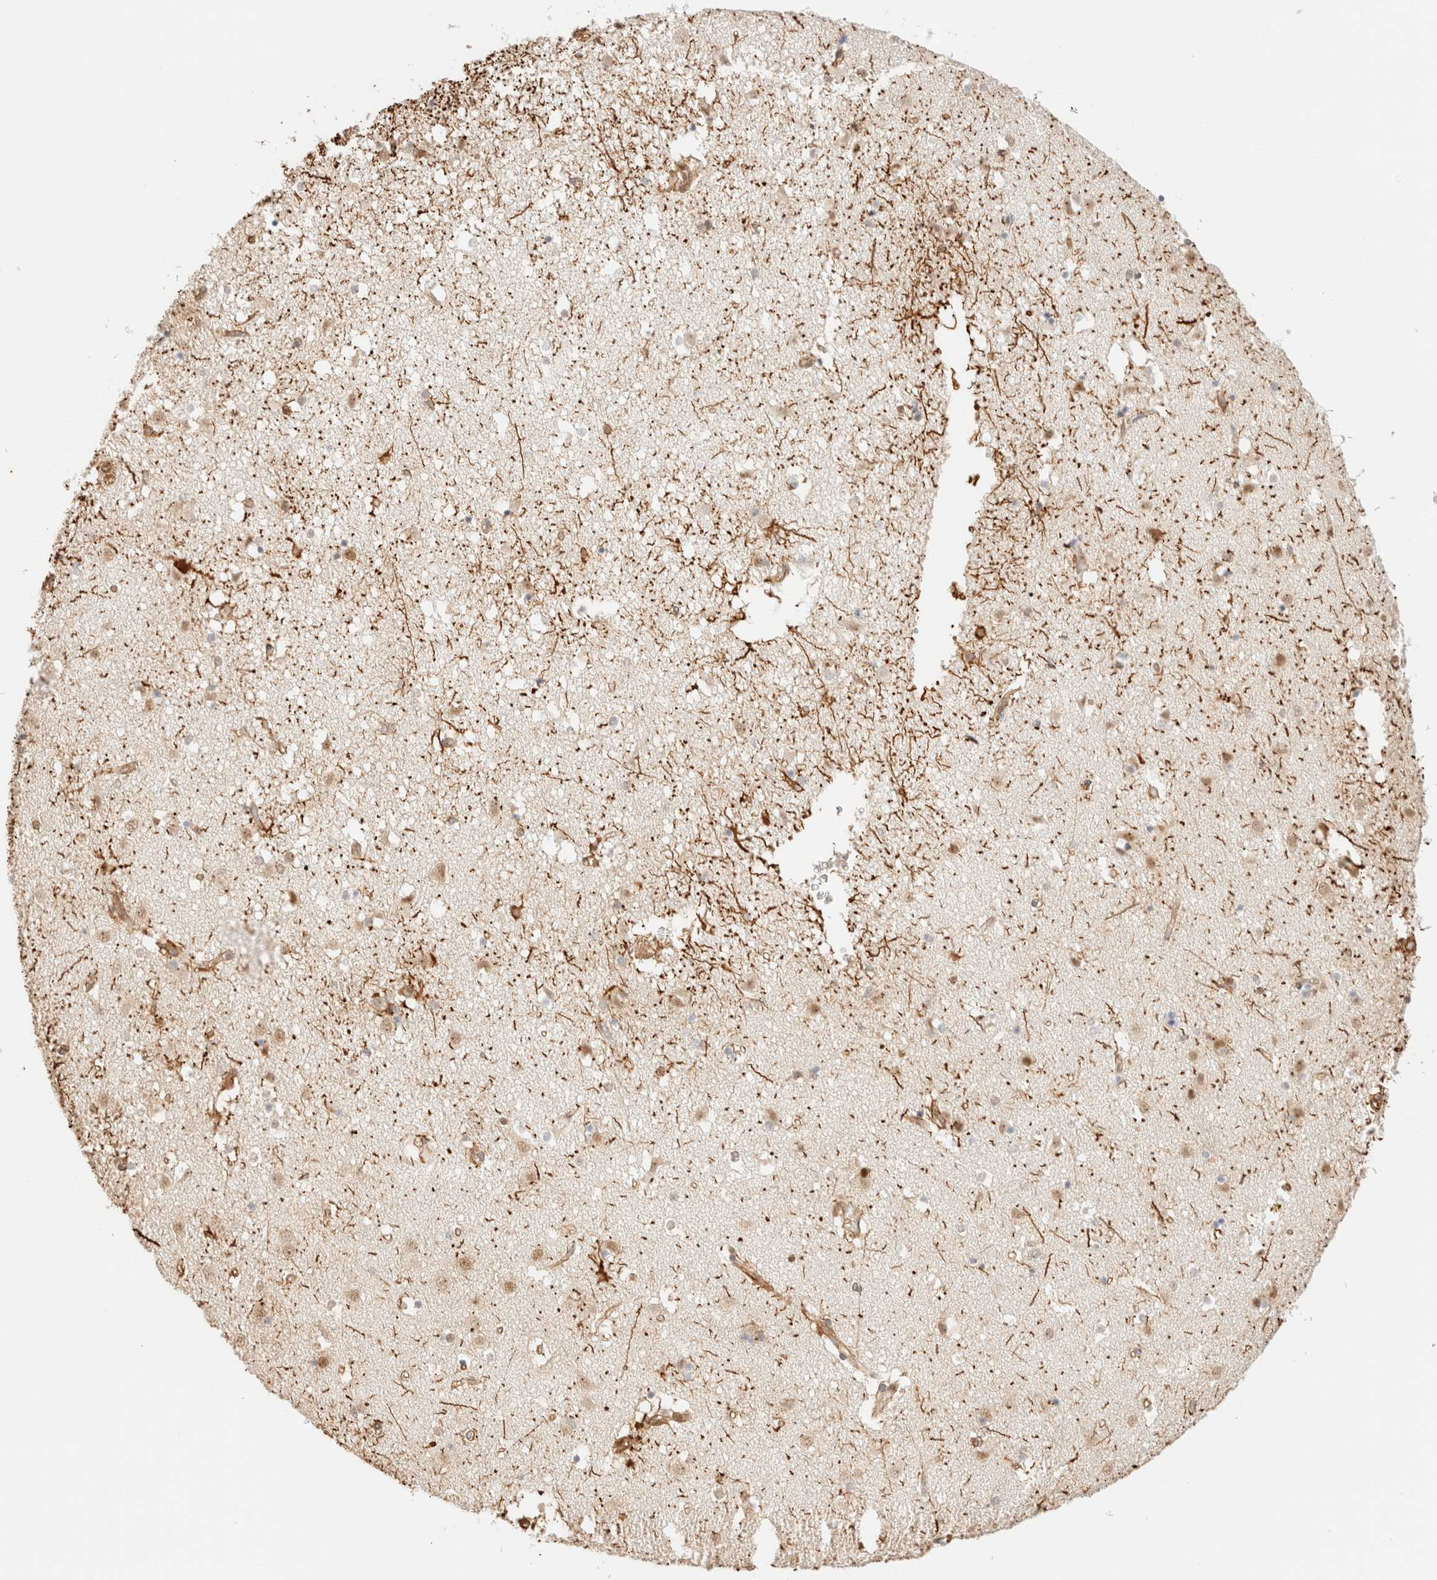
{"staining": {"intensity": "moderate", "quantity": "25%-75%", "location": "cytoplasmic/membranous,nuclear"}, "tissue": "caudate", "cell_type": "Glial cells", "image_type": "normal", "snomed": [{"axis": "morphology", "description": "Normal tissue, NOS"}, {"axis": "topography", "description": "Lateral ventricle wall"}], "caption": "Moderate cytoplasmic/membranous,nuclear expression is present in approximately 25%-75% of glial cells in benign caudate.", "gene": "ARID5A", "patient": {"sex": "male", "age": 70}}